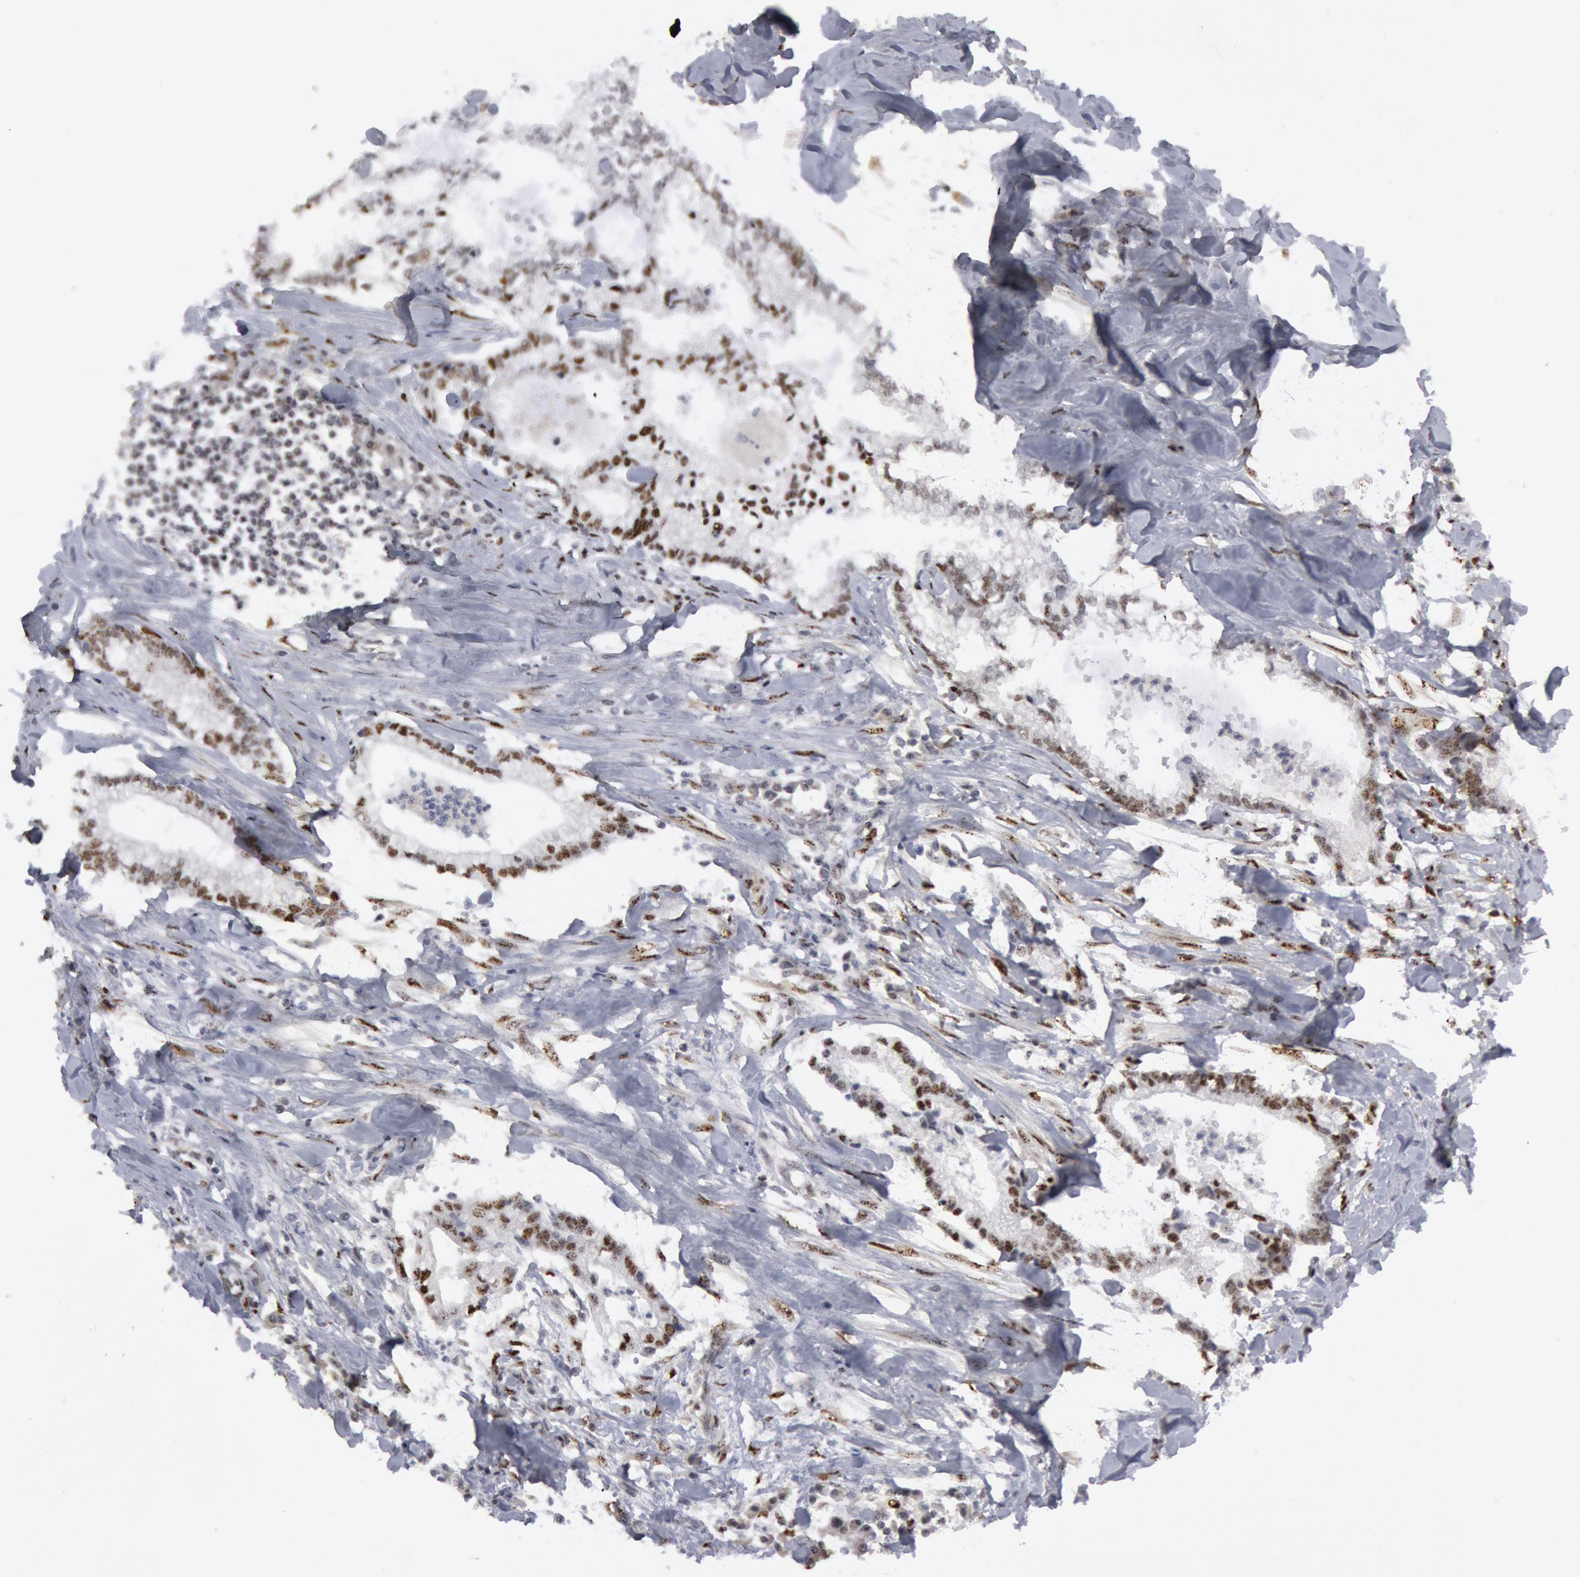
{"staining": {"intensity": "weak", "quantity": "<25%", "location": "nuclear"}, "tissue": "liver cancer", "cell_type": "Tumor cells", "image_type": "cancer", "snomed": [{"axis": "morphology", "description": "Cholangiocarcinoma"}, {"axis": "topography", "description": "Liver"}], "caption": "Human liver cancer stained for a protein using immunohistochemistry reveals no positivity in tumor cells.", "gene": "FOXO1", "patient": {"sex": "male", "age": 57}}